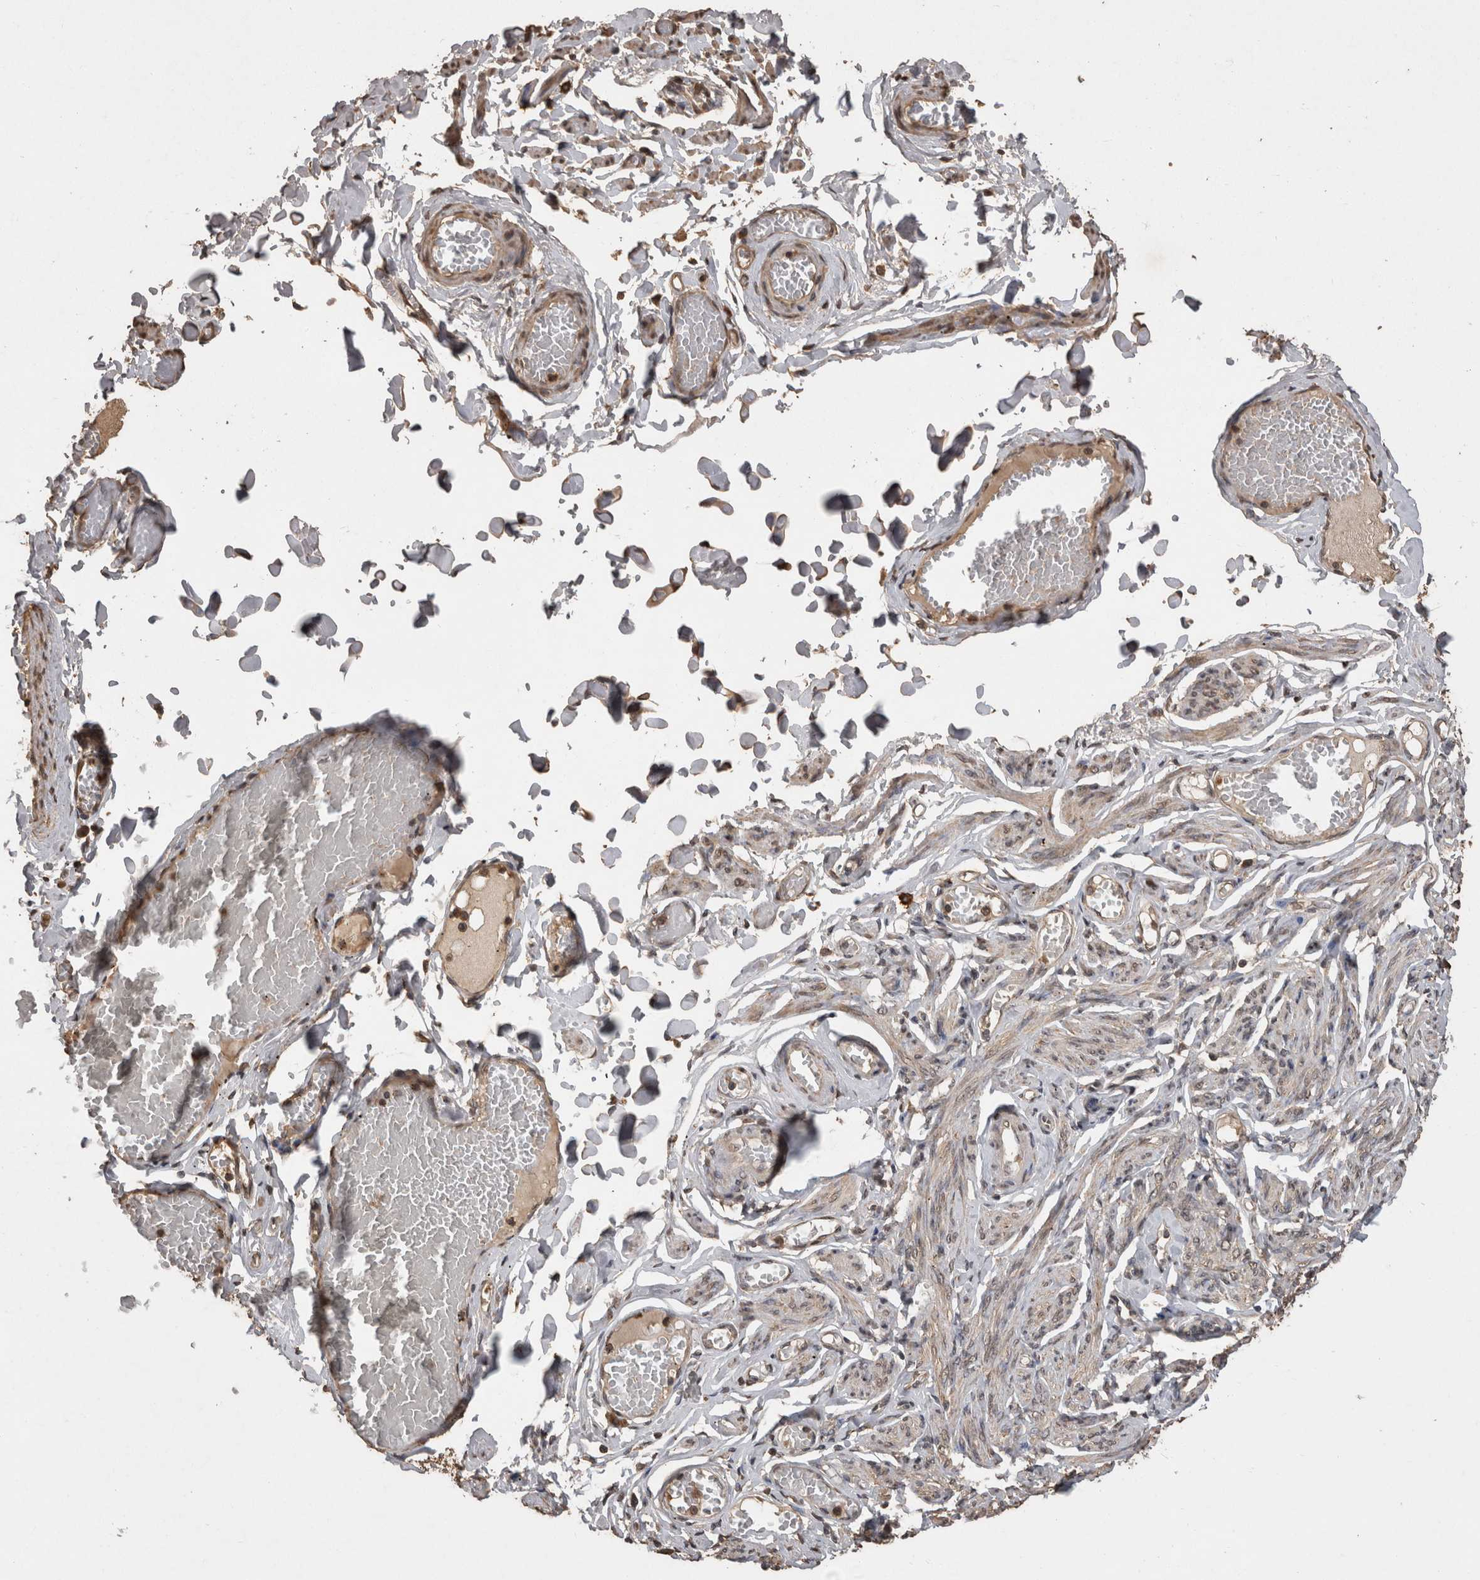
{"staining": {"intensity": "moderate", "quantity": ">75%", "location": "cytoplasmic/membranous"}, "tissue": "adipose tissue", "cell_type": "Adipocytes", "image_type": "normal", "snomed": [{"axis": "morphology", "description": "Normal tissue, NOS"}, {"axis": "topography", "description": "Vascular tissue"}, {"axis": "topography", "description": "Fallopian tube"}, {"axis": "topography", "description": "Ovary"}], "caption": "Immunohistochemical staining of unremarkable adipose tissue demonstrates medium levels of moderate cytoplasmic/membranous expression in about >75% of adipocytes.", "gene": "SOCS5", "patient": {"sex": "female", "age": 67}}